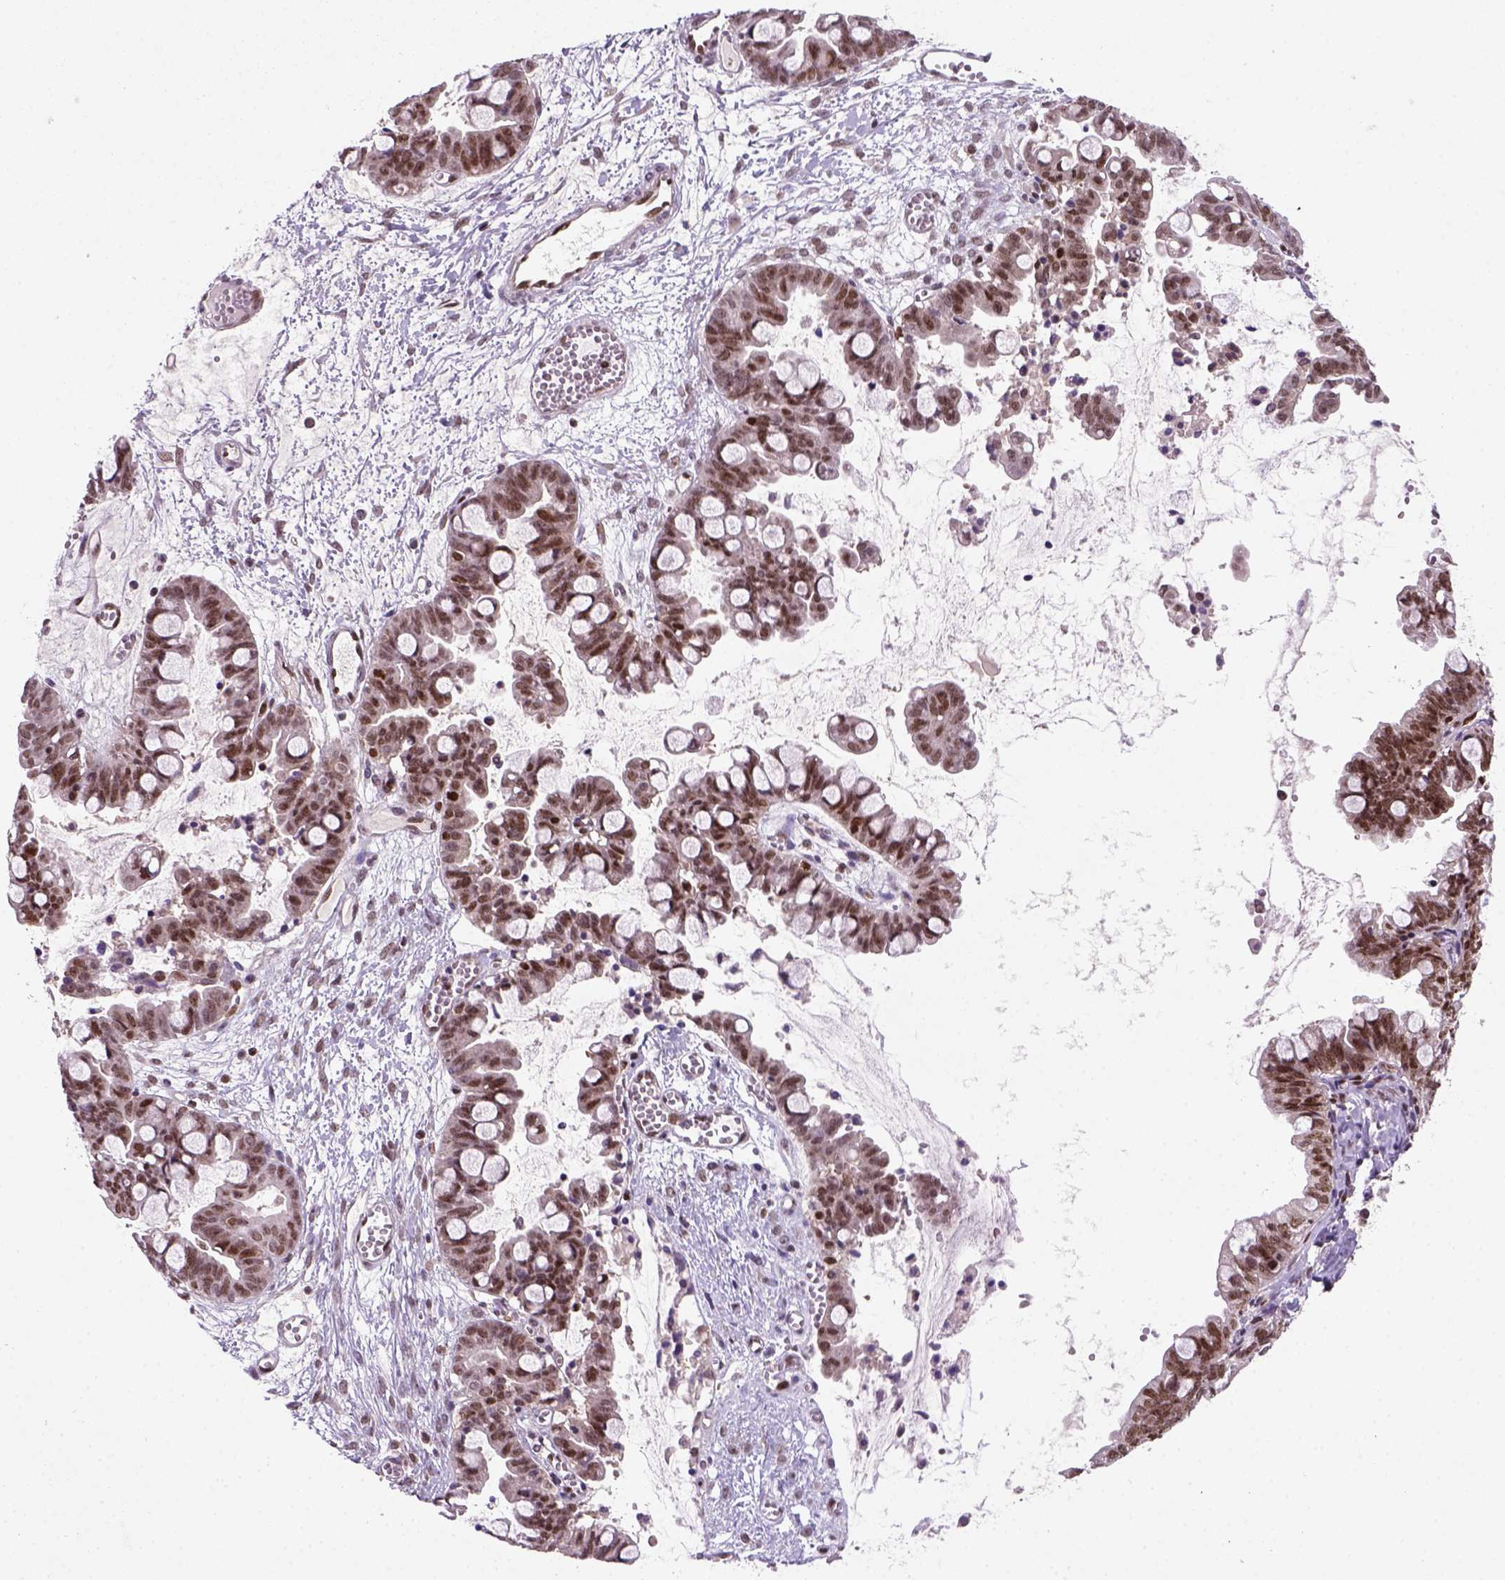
{"staining": {"intensity": "moderate", "quantity": ">75%", "location": "nuclear"}, "tissue": "ovarian cancer", "cell_type": "Tumor cells", "image_type": "cancer", "snomed": [{"axis": "morphology", "description": "Cystadenocarcinoma, mucinous, NOS"}, {"axis": "topography", "description": "Ovary"}], "caption": "IHC (DAB) staining of human mucinous cystadenocarcinoma (ovarian) shows moderate nuclear protein staining in approximately >75% of tumor cells.", "gene": "MGMT", "patient": {"sex": "female", "age": 63}}